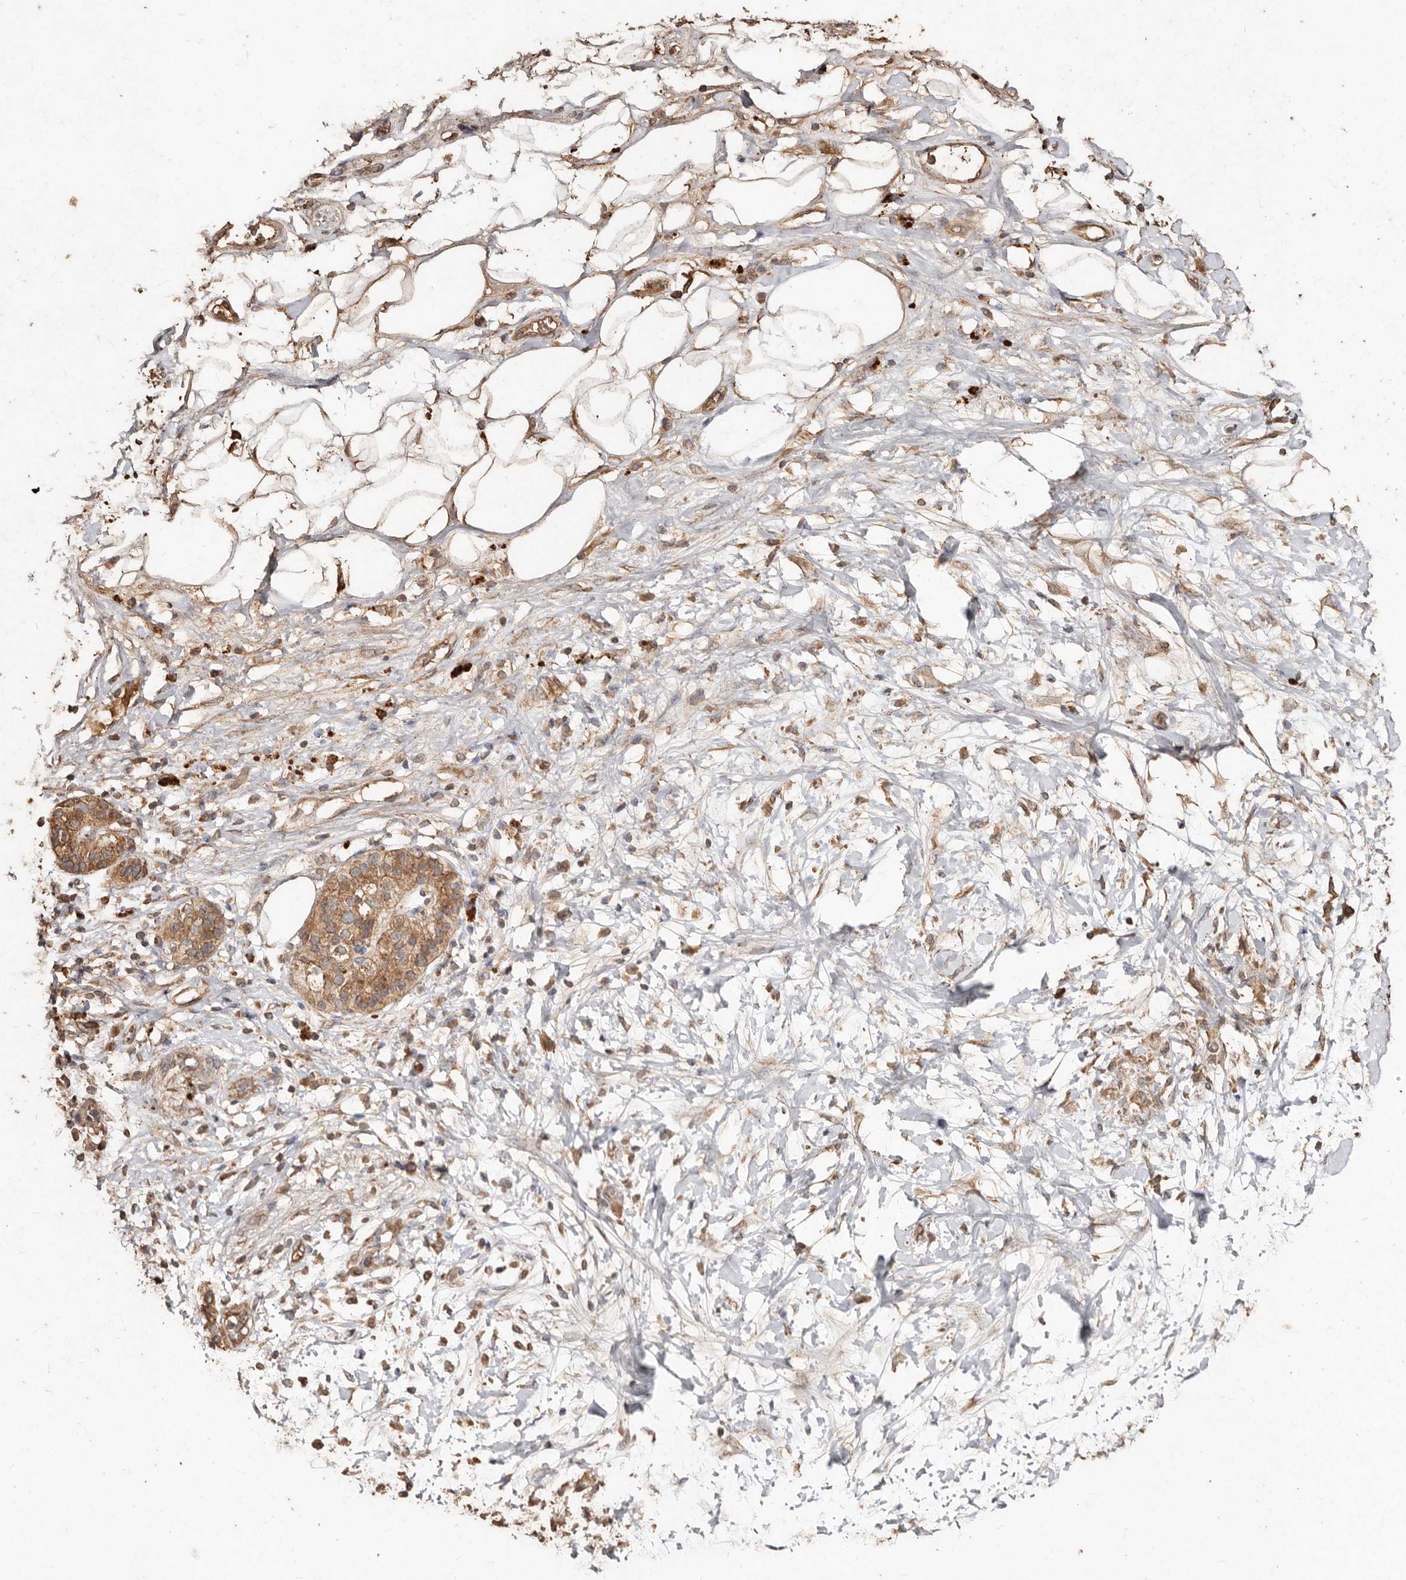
{"staining": {"intensity": "moderate", "quantity": ">75%", "location": "cytoplasmic/membranous"}, "tissue": "adipose tissue", "cell_type": "Adipocytes", "image_type": "normal", "snomed": [{"axis": "morphology", "description": "Normal tissue, NOS"}, {"axis": "morphology", "description": "Adenocarcinoma, NOS"}, {"axis": "topography", "description": "Duodenum"}, {"axis": "topography", "description": "Peripheral nerve tissue"}], "caption": "The photomicrograph shows immunohistochemical staining of unremarkable adipose tissue. There is moderate cytoplasmic/membranous positivity is seen in approximately >75% of adipocytes. The protein of interest is shown in brown color, while the nuclei are stained blue.", "gene": "FARS2", "patient": {"sex": "female", "age": 60}}